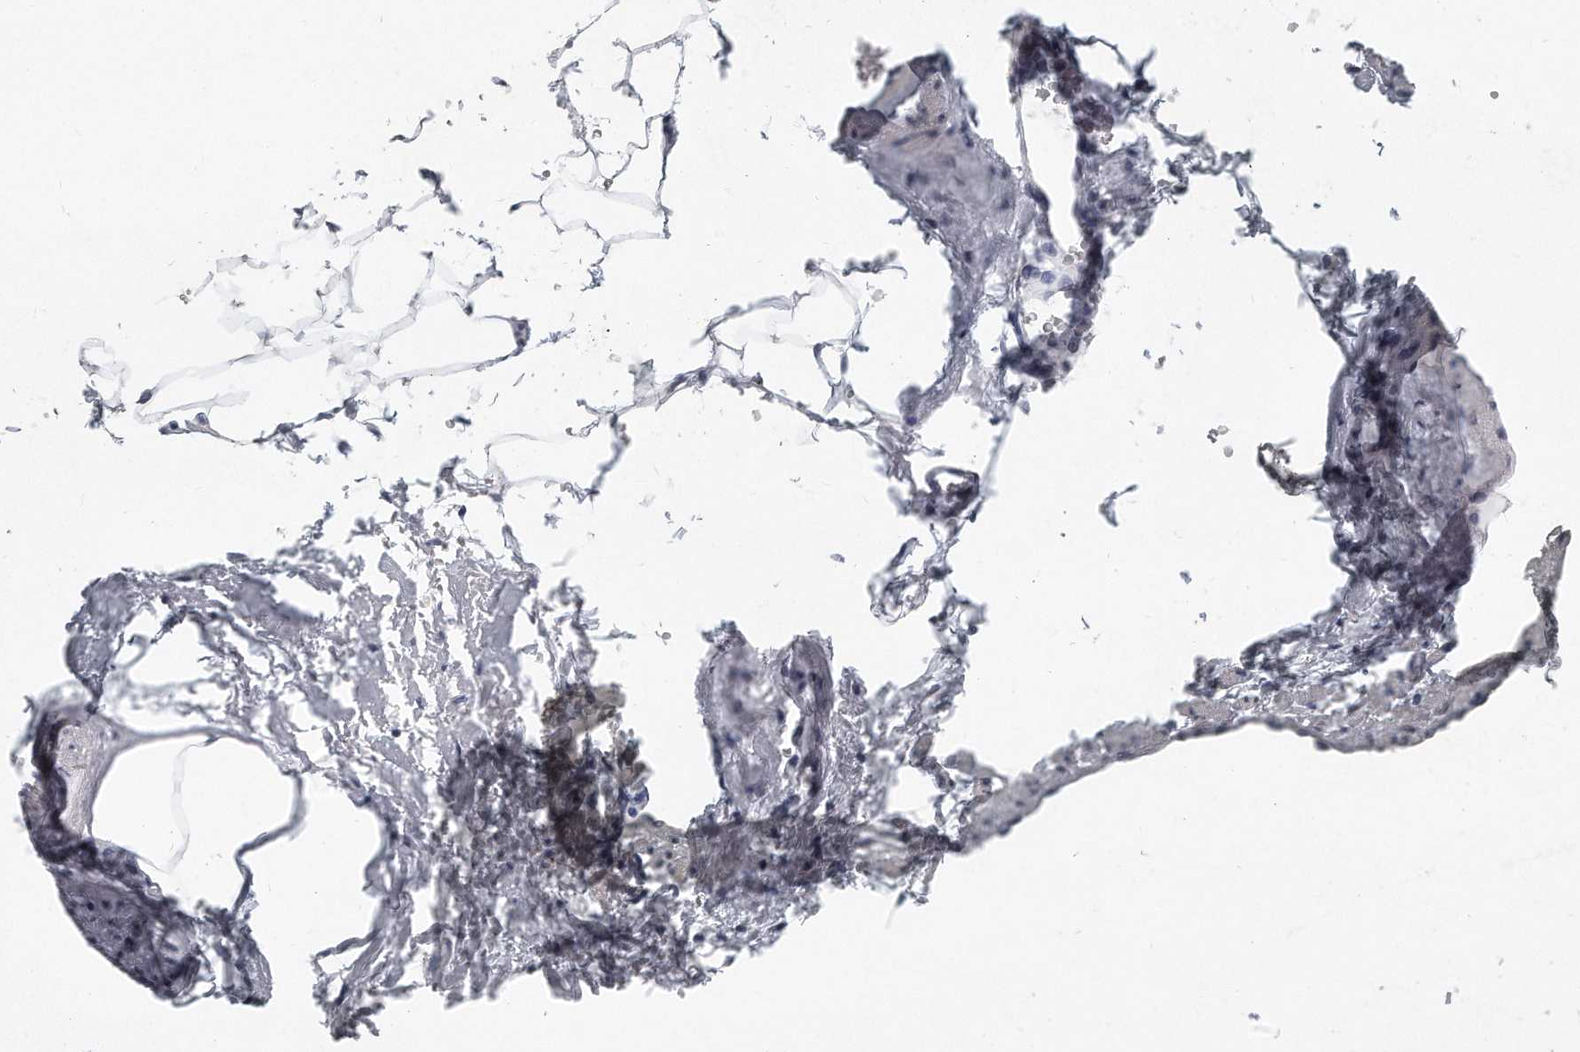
{"staining": {"intensity": "negative", "quantity": "none", "location": "none"}, "tissue": "adipose tissue", "cell_type": "Adipocytes", "image_type": "normal", "snomed": [{"axis": "morphology", "description": "Normal tissue, NOS"}, {"axis": "morphology", "description": "Adenocarcinoma, Low grade"}, {"axis": "topography", "description": "Prostate"}, {"axis": "topography", "description": "Peripheral nerve tissue"}], "caption": "The immunohistochemistry micrograph has no significant expression in adipocytes of adipose tissue.", "gene": "TFCP2L1", "patient": {"sex": "male", "age": 63}}